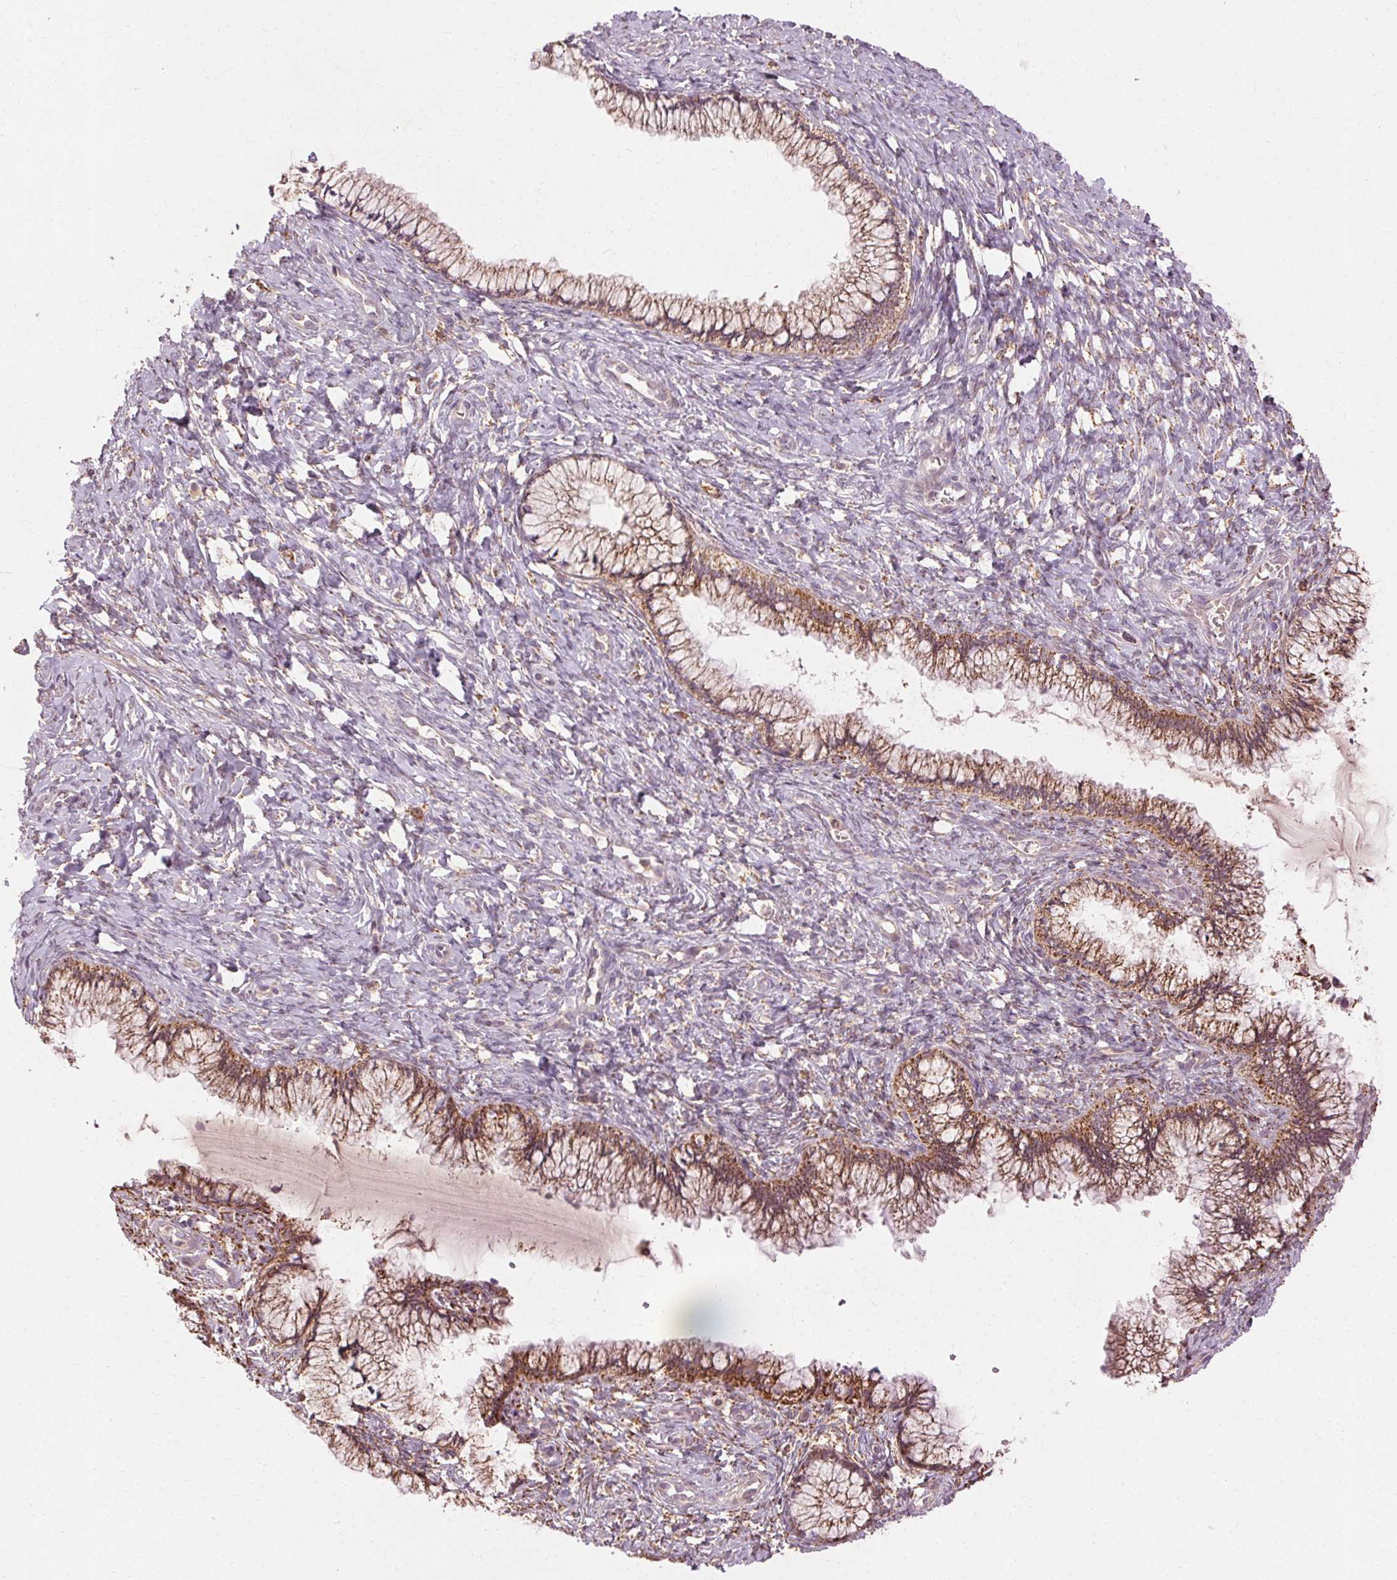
{"staining": {"intensity": "moderate", "quantity": ">75%", "location": "cytoplasmic/membranous"}, "tissue": "cervix", "cell_type": "Glandular cells", "image_type": "normal", "snomed": [{"axis": "morphology", "description": "Normal tissue, NOS"}, {"axis": "topography", "description": "Cervix"}], "caption": "Immunohistochemistry (DAB) staining of benign human cervix shows moderate cytoplasmic/membranous protein staining in about >75% of glandular cells.", "gene": "REP15", "patient": {"sex": "female", "age": 37}}